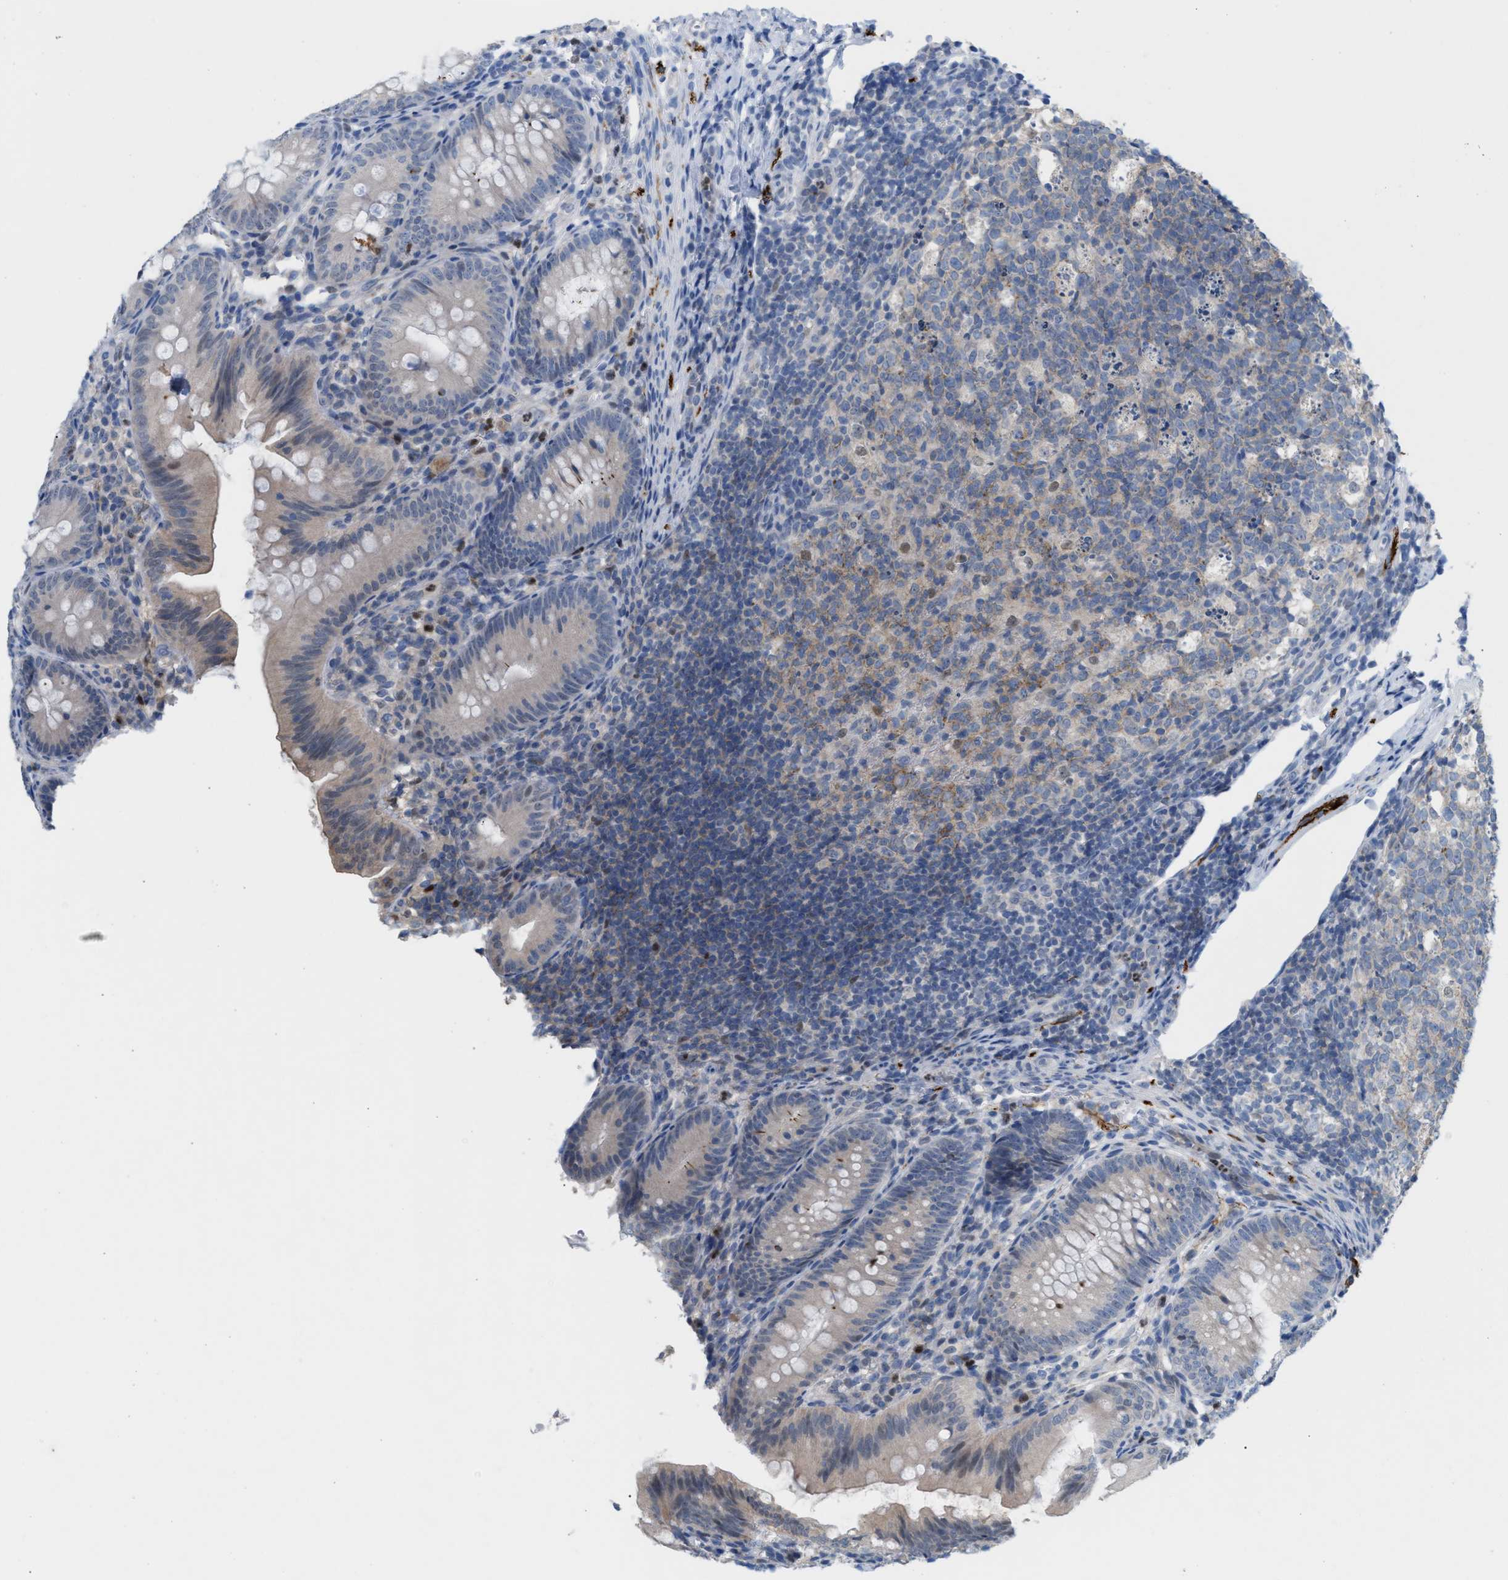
{"staining": {"intensity": "weak", "quantity": "<25%", "location": "cytoplasmic/membranous"}, "tissue": "appendix", "cell_type": "Glandular cells", "image_type": "normal", "snomed": [{"axis": "morphology", "description": "Normal tissue, NOS"}, {"axis": "topography", "description": "Appendix"}], "caption": "Immunohistochemical staining of unremarkable appendix displays no significant positivity in glandular cells.", "gene": "PPM1D", "patient": {"sex": "male", "age": 1}}